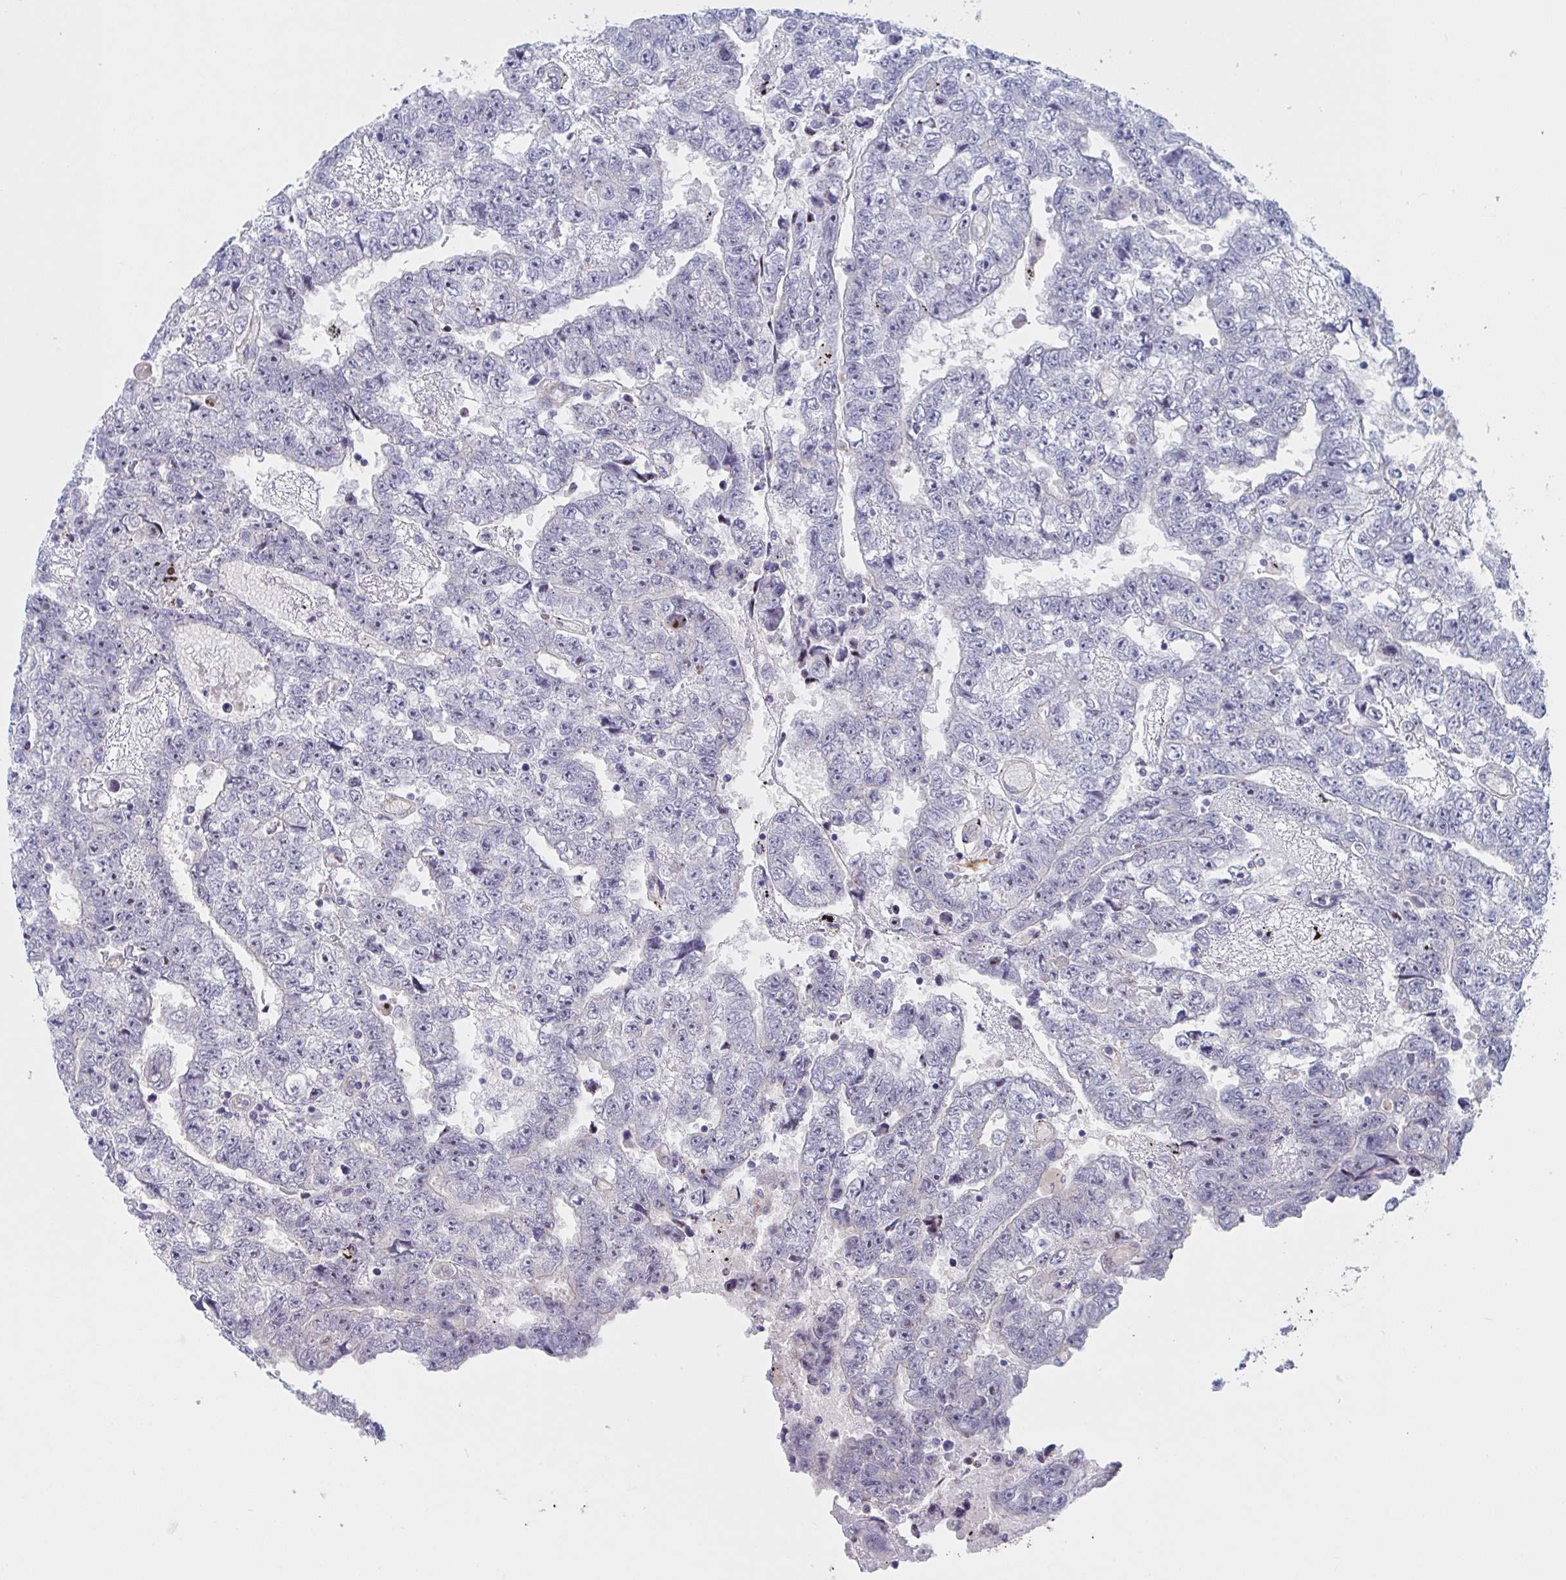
{"staining": {"intensity": "negative", "quantity": "none", "location": "none"}, "tissue": "testis cancer", "cell_type": "Tumor cells", "image_type": "cancer", "snomed": [{"axis": "morphology", "description": "Carcinoma, Embryonal, NOS"}, {"axis": "topography", "description": "Testis"}], "caption": "Immunohistochemistry of human embryonal carcinoma (testis) shows no positivity in tumor cells. (DAB (3,3'-diaminobenzidine) immunohistochemistry visualized using brightfield microscopy, high magnification).", "gene": "ST14", "patient": {"sex": "male", "age": 25}}